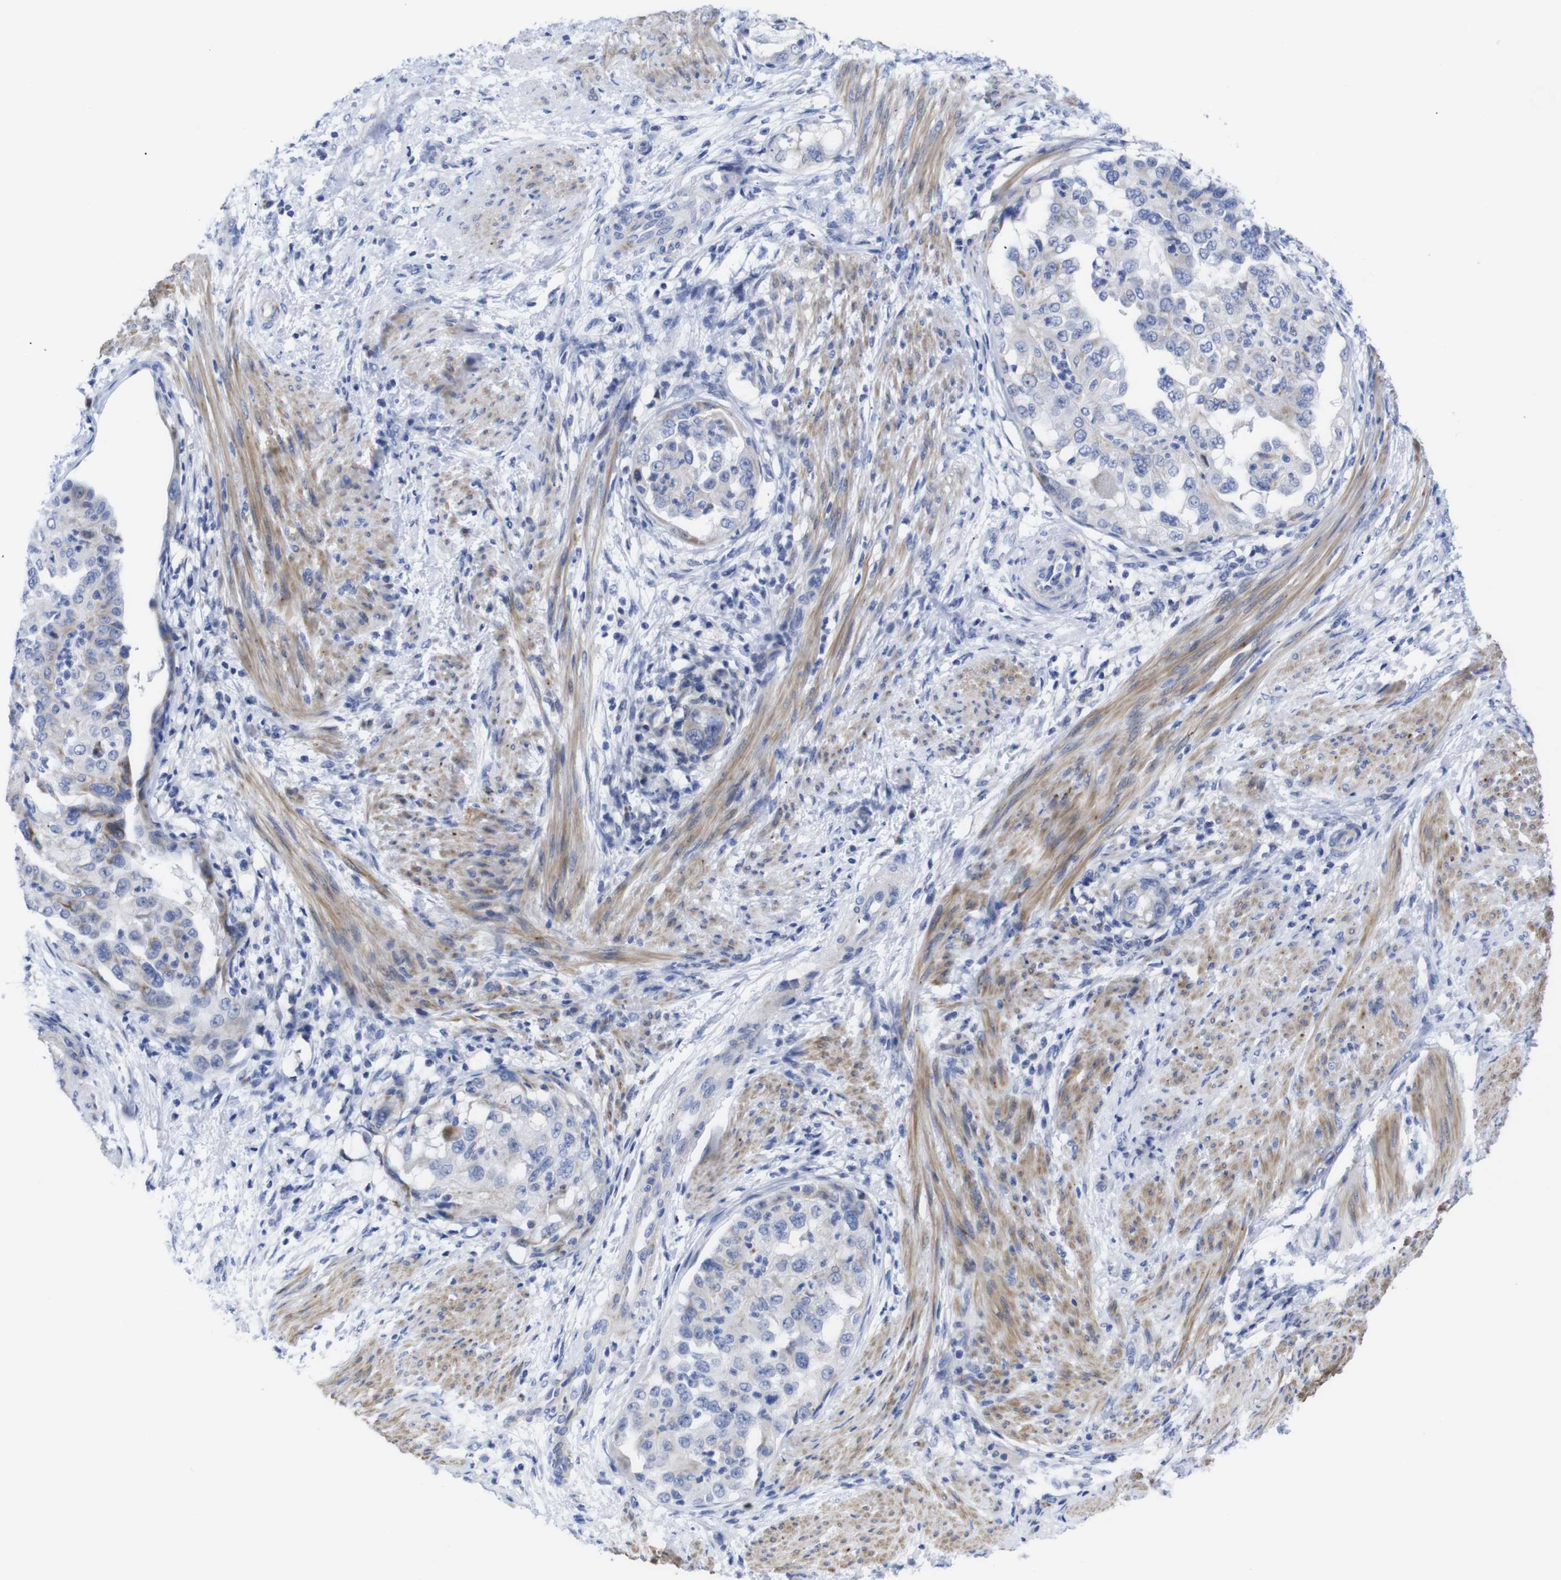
{"staining": {"intensity": "weak", "quantity": "<25%", "location": "cytoplasmic/membranous"}, "tissue": "endometrial cancer", "cell_type": "Tumor cells", "image_type": "cancer", "snomed": [{"axis": "morphology", "description": "Adenocarcinoma, NOS"}, {"axis": "topography", "description": "Endometrium"}], "caption": "Human endometrial cancer (adenocarcinoma) stained for a protein using immunohistochemistry (IHC) reveals no expression in tumor cells.", "gene": "LRRC55", "patient": {"sex": "female", "age": 85}}